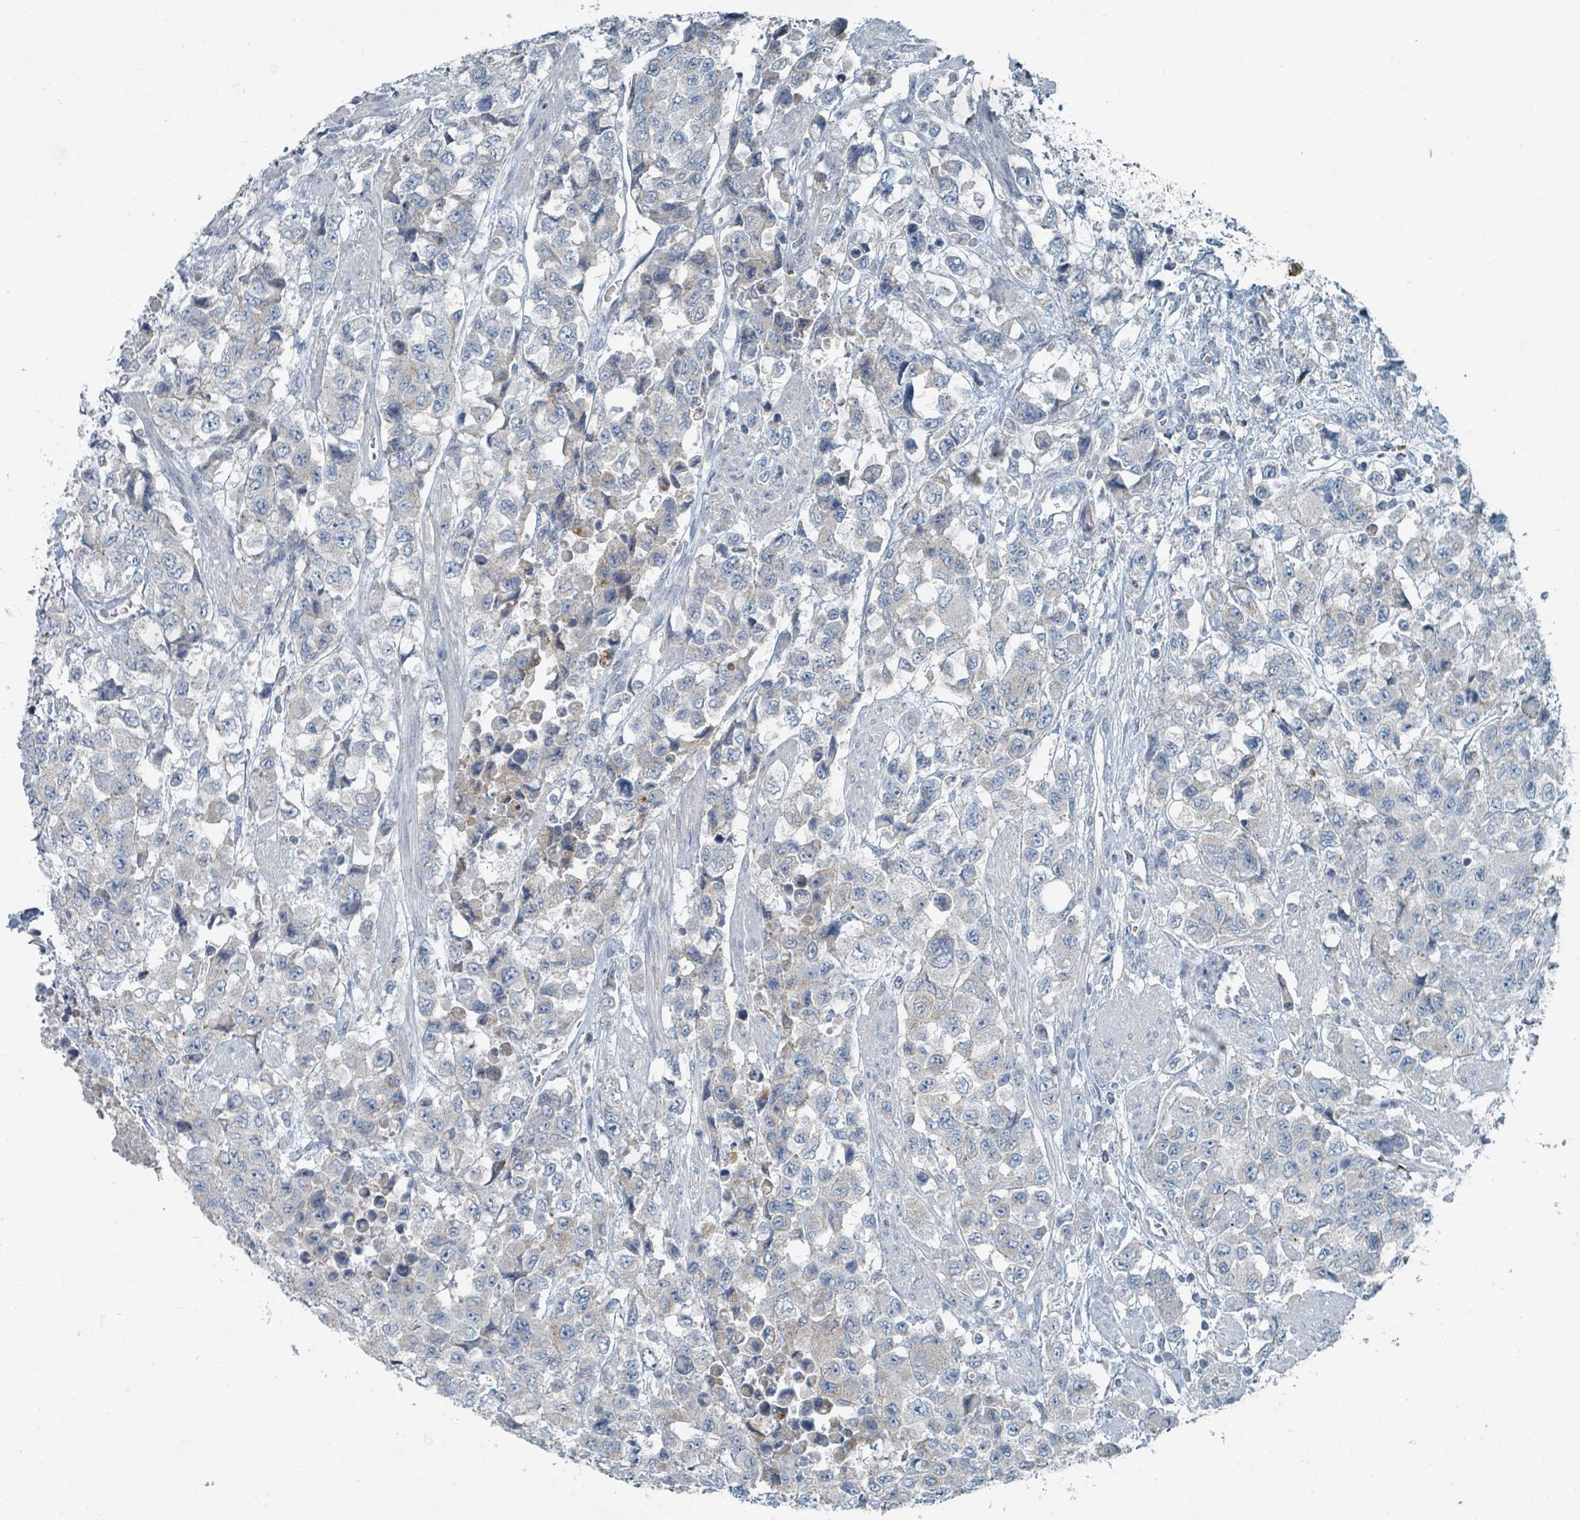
{"staining": {"intensity": "negative", "quantity": "none", "location": "none"}, "tissue": "urothelial cancer", "cell_type": "Tumor cells", "image_type": "cancer", "snomed": [{"axis": "morphology", "description": "Urothelial carcinoma, High grade"}, {"axis": "topography", "description": "Urinary bladder"}], "caption": "An IHC histopathology image of high-grade urothelial carcinoma is shown. There is no staining in tumor cells of high-grade urothelial carcinoma. Nuclei are stained in blue.", "gene": "RASA4", "patient": {"sex": "female", "age": 78}}